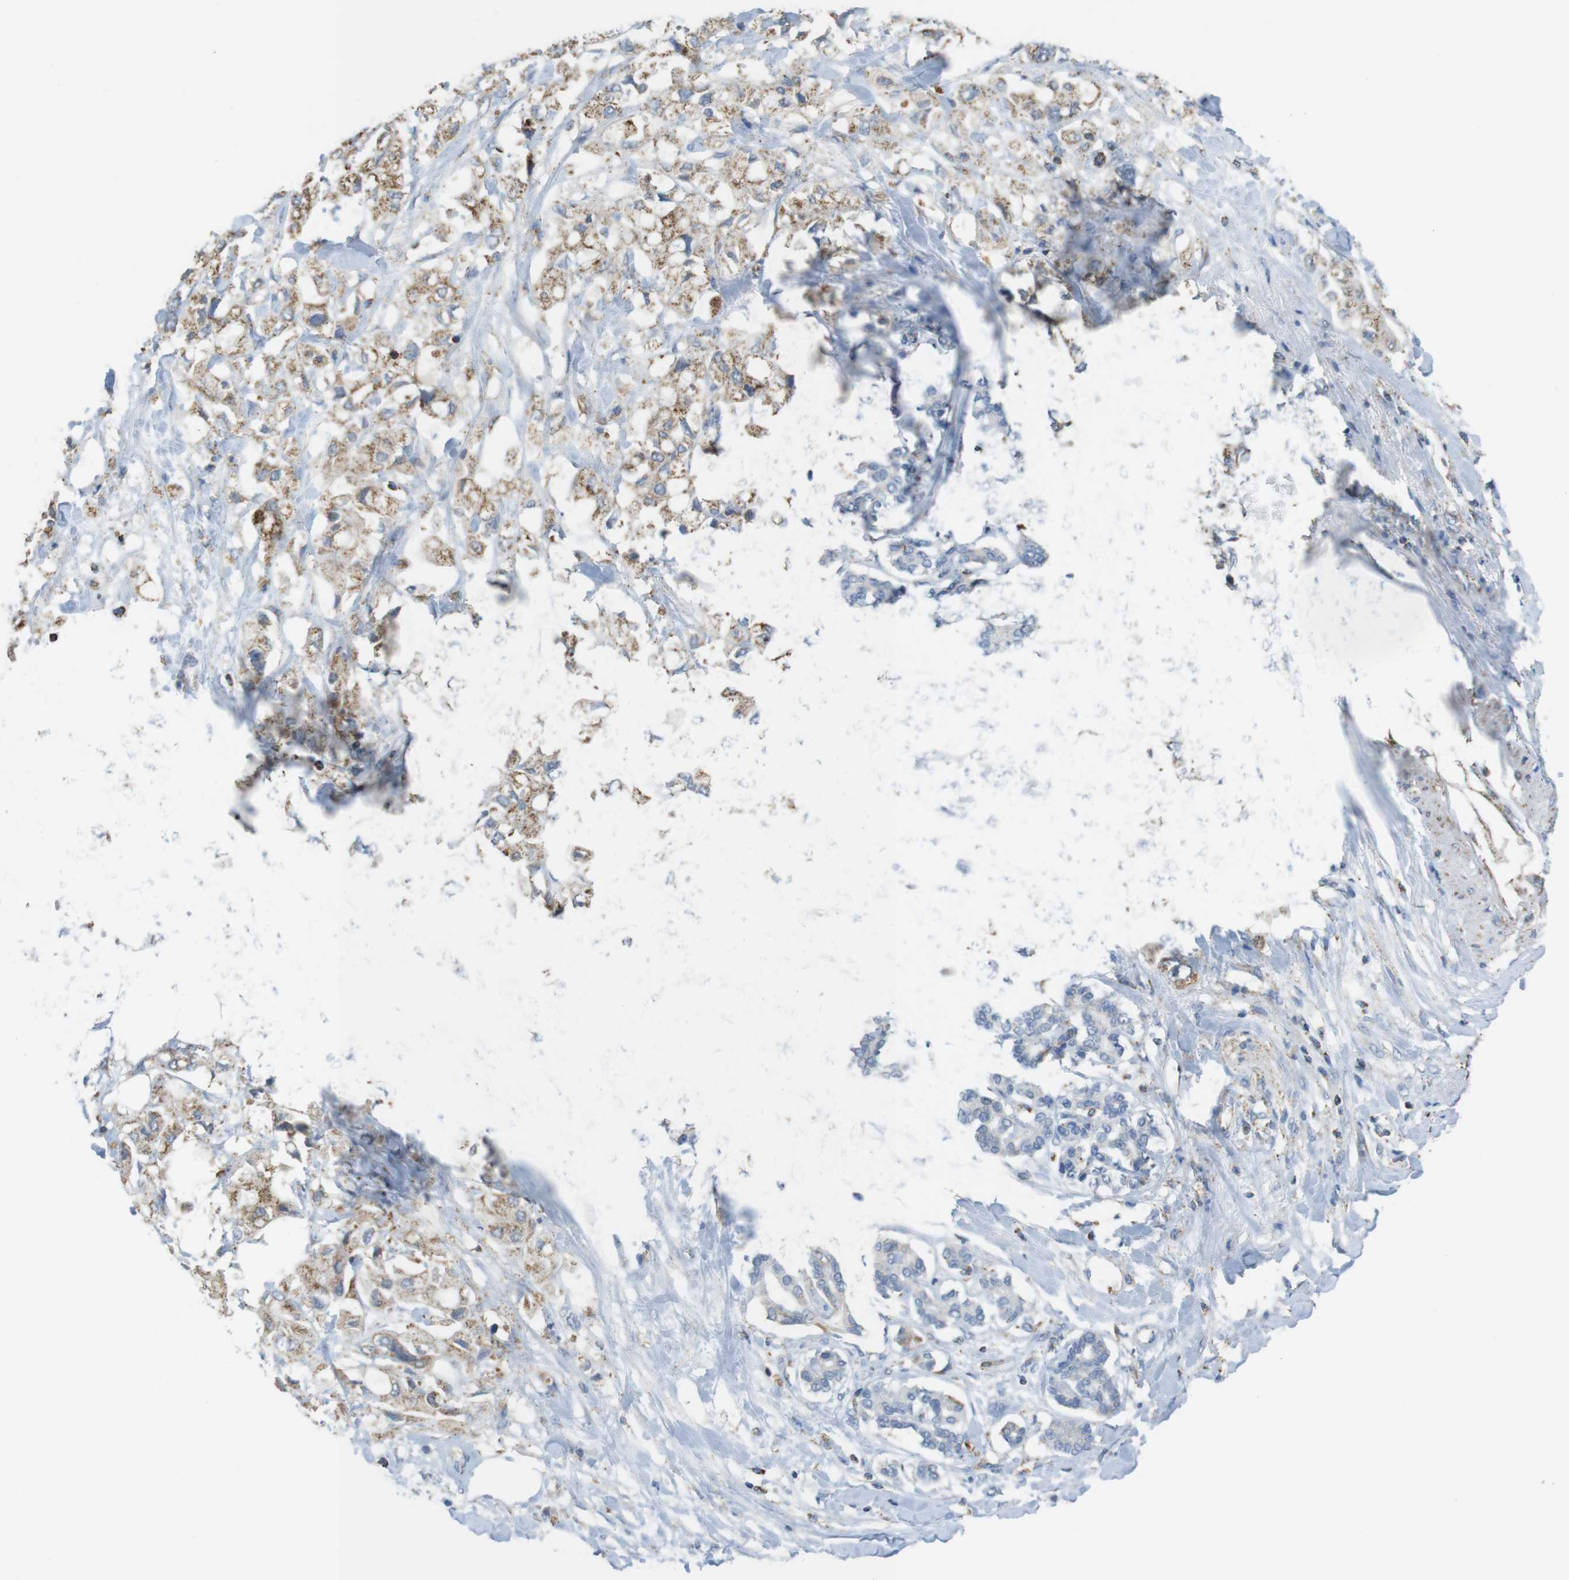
{"staining": {"intensity": "moderate", "quantity": "<25%", "location": "cytoplasmic/membranous"}, "tissue": "pancreatic cancer", "cell_type": "Tumor cells", "image_type": "cancer", "snomed": [{"axis": "morphology", "description": "Adenocarcinoma, NOS"}, {"axis": "topography", "description": "Pancreas"}], "caption": "Immunohistochemistry image of neoplastic tissue: human adenocarcinoma (pancreatic) stained using IHC displays low levels of moderate protein expression localized specifically in the cytoplasmic/membranous of tumor cells, appearing as a cytoplasmic/membranous brown color.", "gene": "GRIK2", "patient": {"sex": "female", "age": 56}}